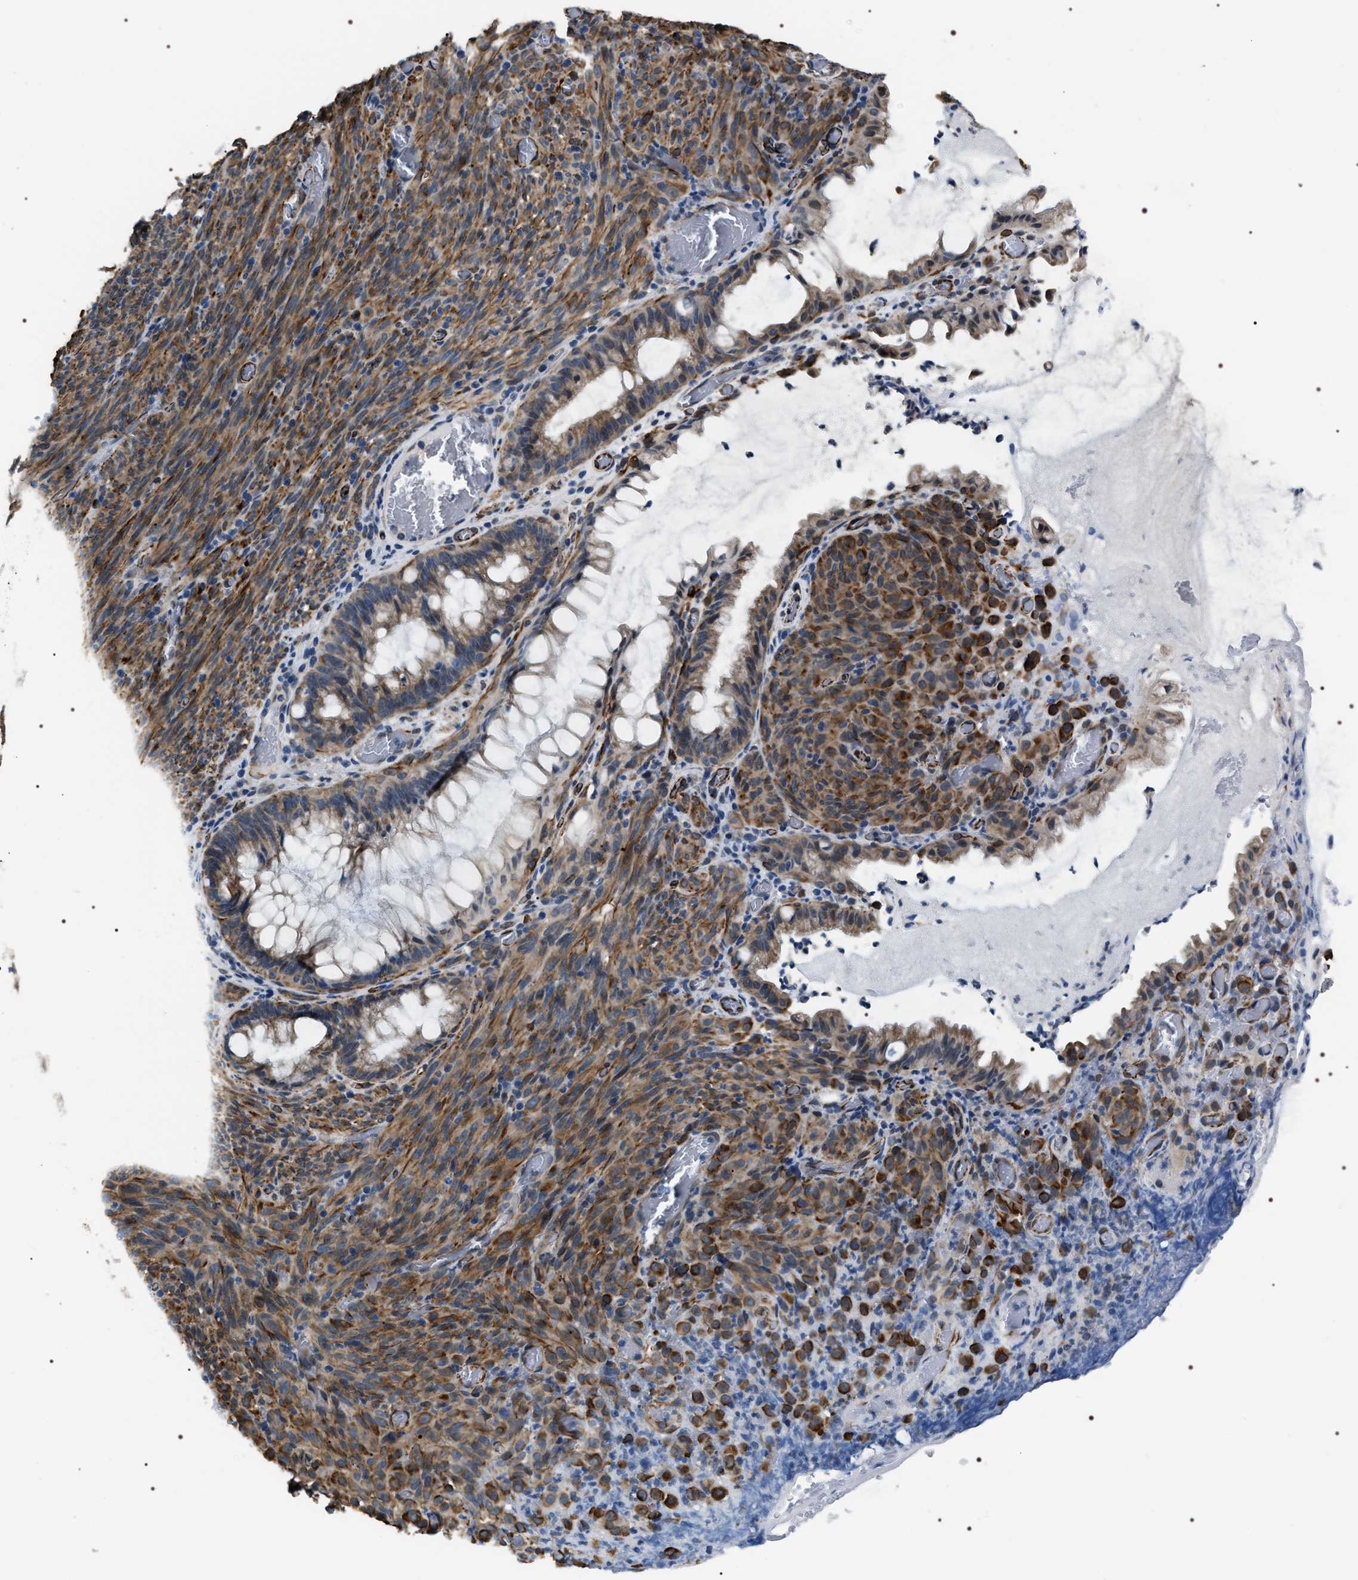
{"staining": {"intensity": "moderate", "quantity": ">75%", "location": "cytoplasmic/membranous"}, "tissue": "melanoma", "cell_type": "Tumor cells", "image_type": "cancer", "snomed": [{"axis": "morphology", "description": "Malignant melanoma, NOS"}, {"axis": "topography", "description": "Rectum"}], "caption": "Protein staining of melanoma tissue reveals moderate cytoplasmic/membranous positivity in approximately >75% of tumor cells.", "gene": "PKD1L1", "patient": {"sex": "female", "age": 81}}